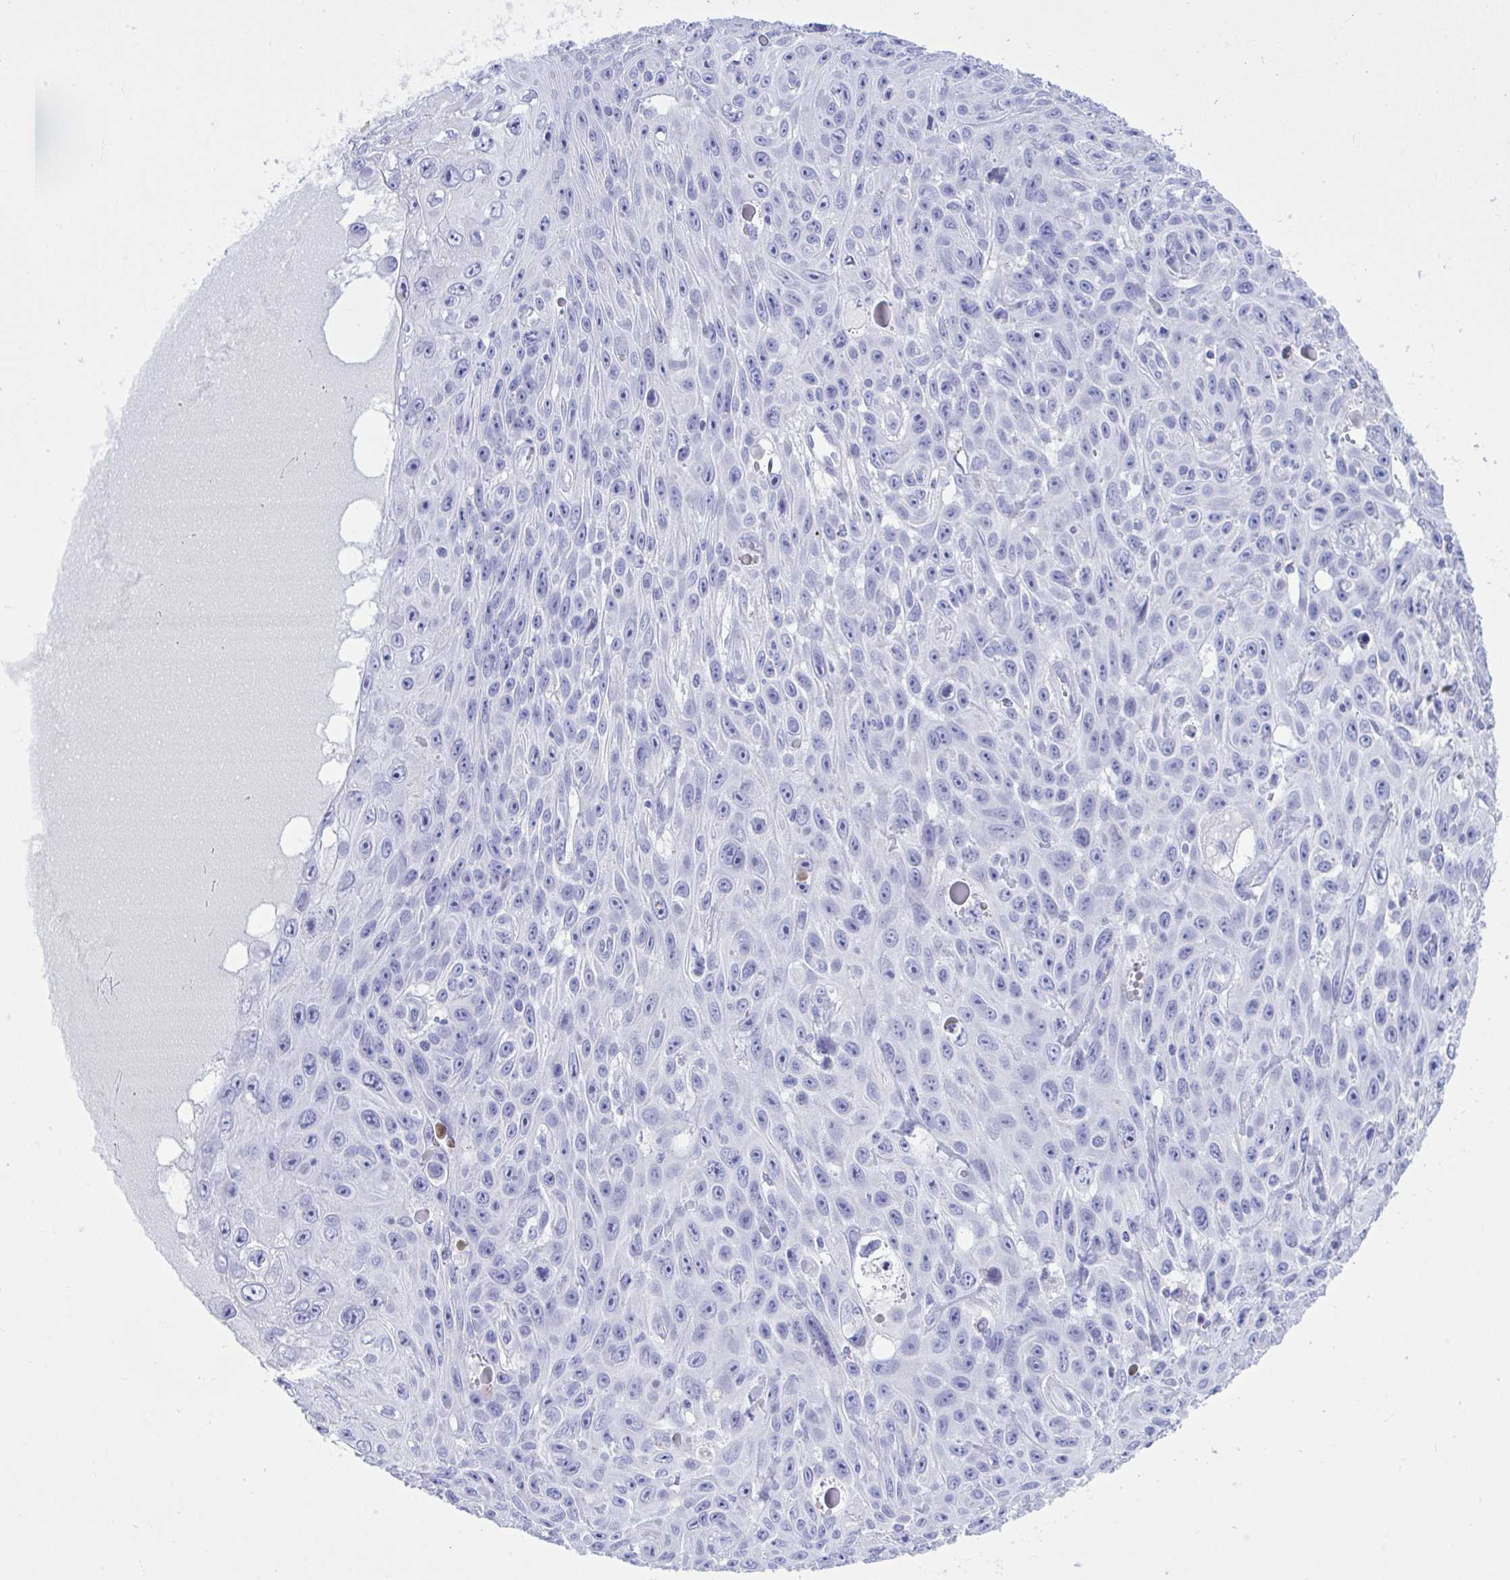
{"staining": {"intensity": "negative", "quantity": "none", "location": "none"}, "tissue": "skin cancer", "cell_type": "Tumor cells", "image_type": "cancer", "snomed": [{"axis": "morphology", "description": "Squamous cell carcinoma, NOS"}, {"axis": "topography", "description": "Skin"}], "caption": "Immunohistochemistry micrograph of skin cancer (squamous cell carcinoma) stained for a protein (brown), which reveals no staining in tumor cells. (Immunohistochemistry, brightfield microscopy, high magnification).", "gene": "BEX5", "patient": {"sex": "male", "age": 82}}